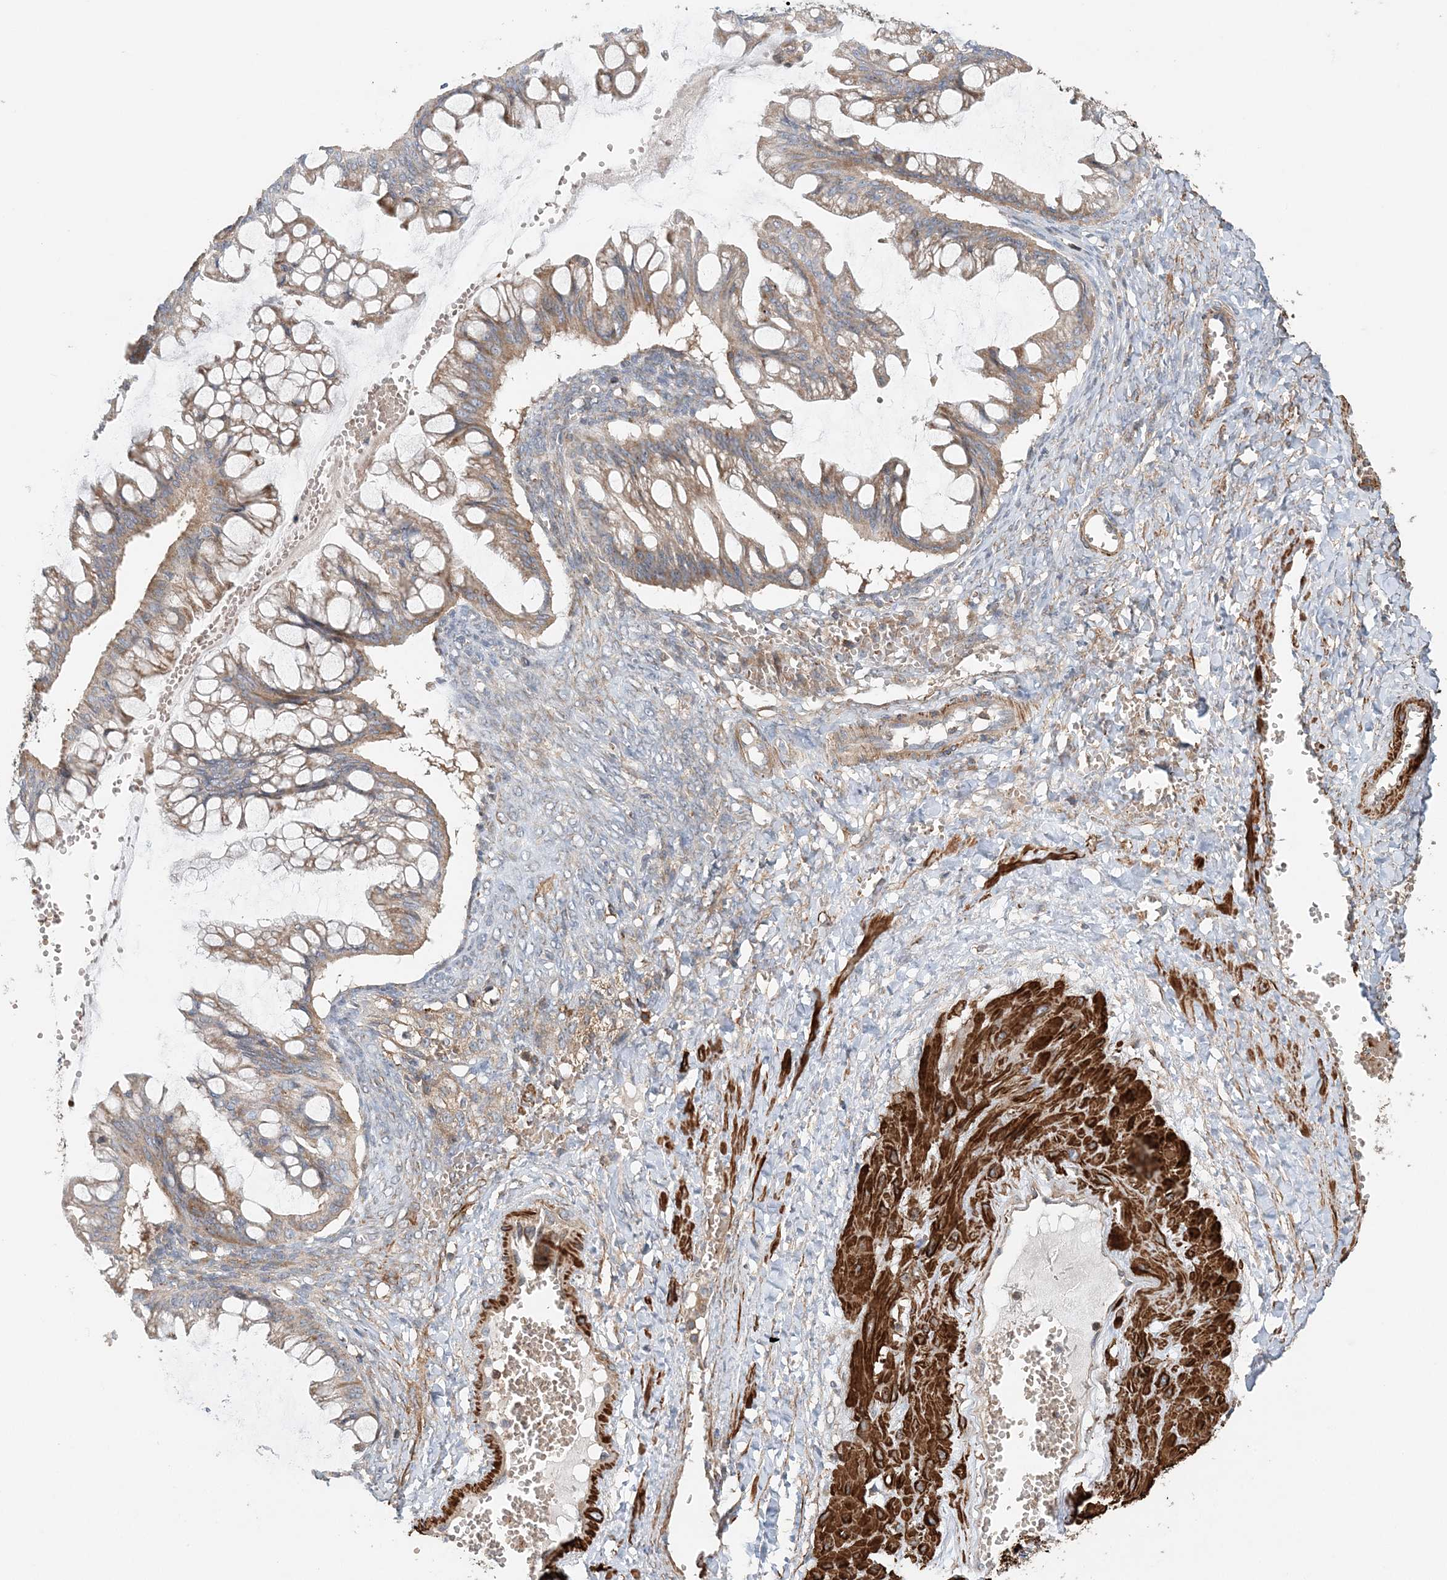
{"staining": {"intensity": "moderate", "quantity": ">75%", "location": "cytoplasmic/membranous"}, "tissue": "ovarian cancer", "cell_type": "Tumor cells", "image_type": "cancer", "snomed": [{"axis": "morphology", "description": "Cystadenocarcinoma, mucinous, NOS"}, {"axis": "topography", "description": "Ovary"}], "caption": "Ovarian cancer (mucinous cystadenocarcinoma) was stained to show a protein in brown. There is medium levels of moderate cytoplasmic/membranous staining in approximately >75% of tumor cells.", "gene": "TTI1", "patient": {"sex": "female", "age": 73}}